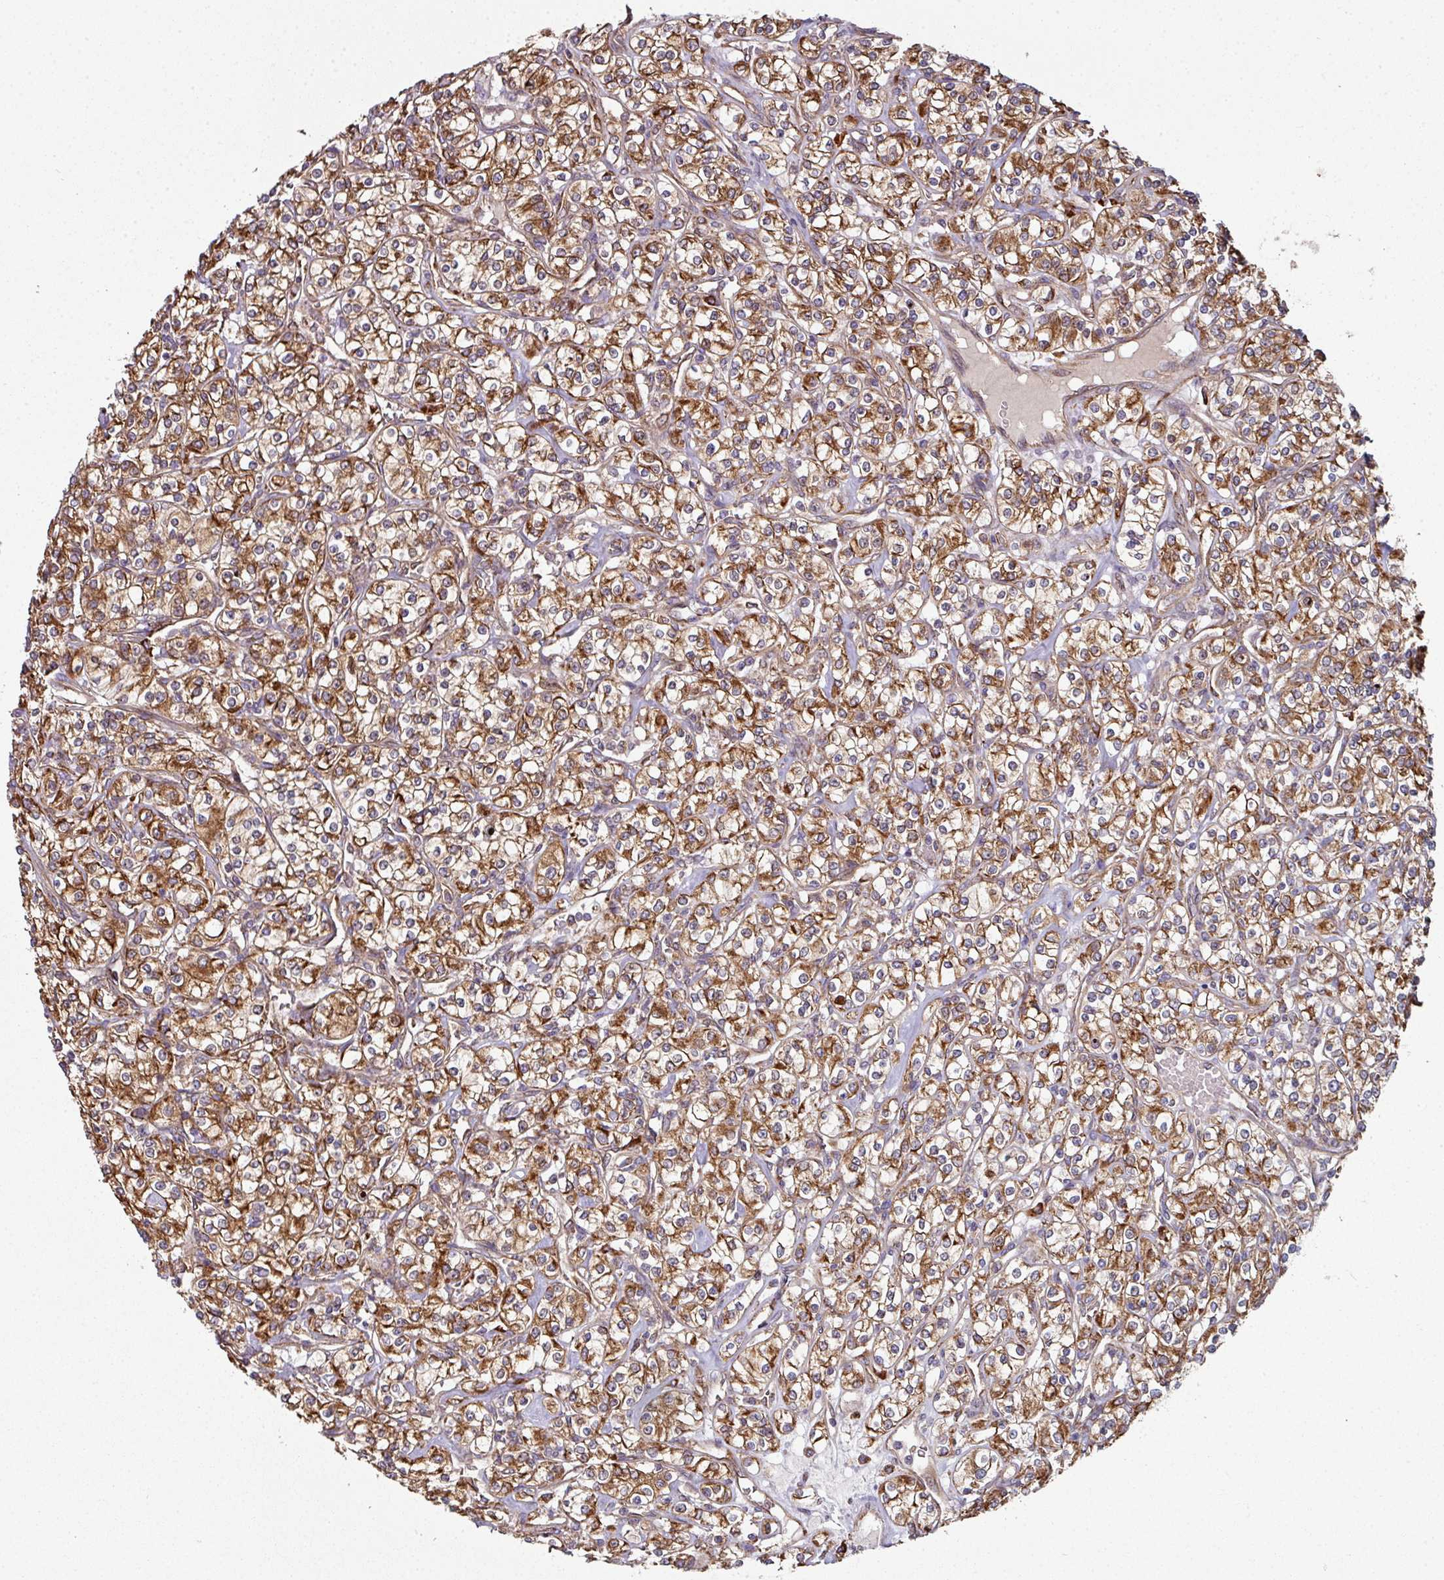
{"staining": {"intensity": "strong", "quantity": ">75%", "location": "cytoplasmic/membranous"}, "tissue": "renal cancer", "cell_type": "Tumor cells", "image_type": "cancer", "snomed": [{"axis": "morphology", "description": "Adenocarcinoma, NOS"}, {"axis": "topography", "description": "Kidney"}], "caption": "This is a histology image of immunohistochemistry staining of renal adenocarcinoma, which shows strong positivity in the cytoplasmic/membranous of tumor cells.", "gene": "FAT4", "patient": {"sex": "male", "age": 77}}